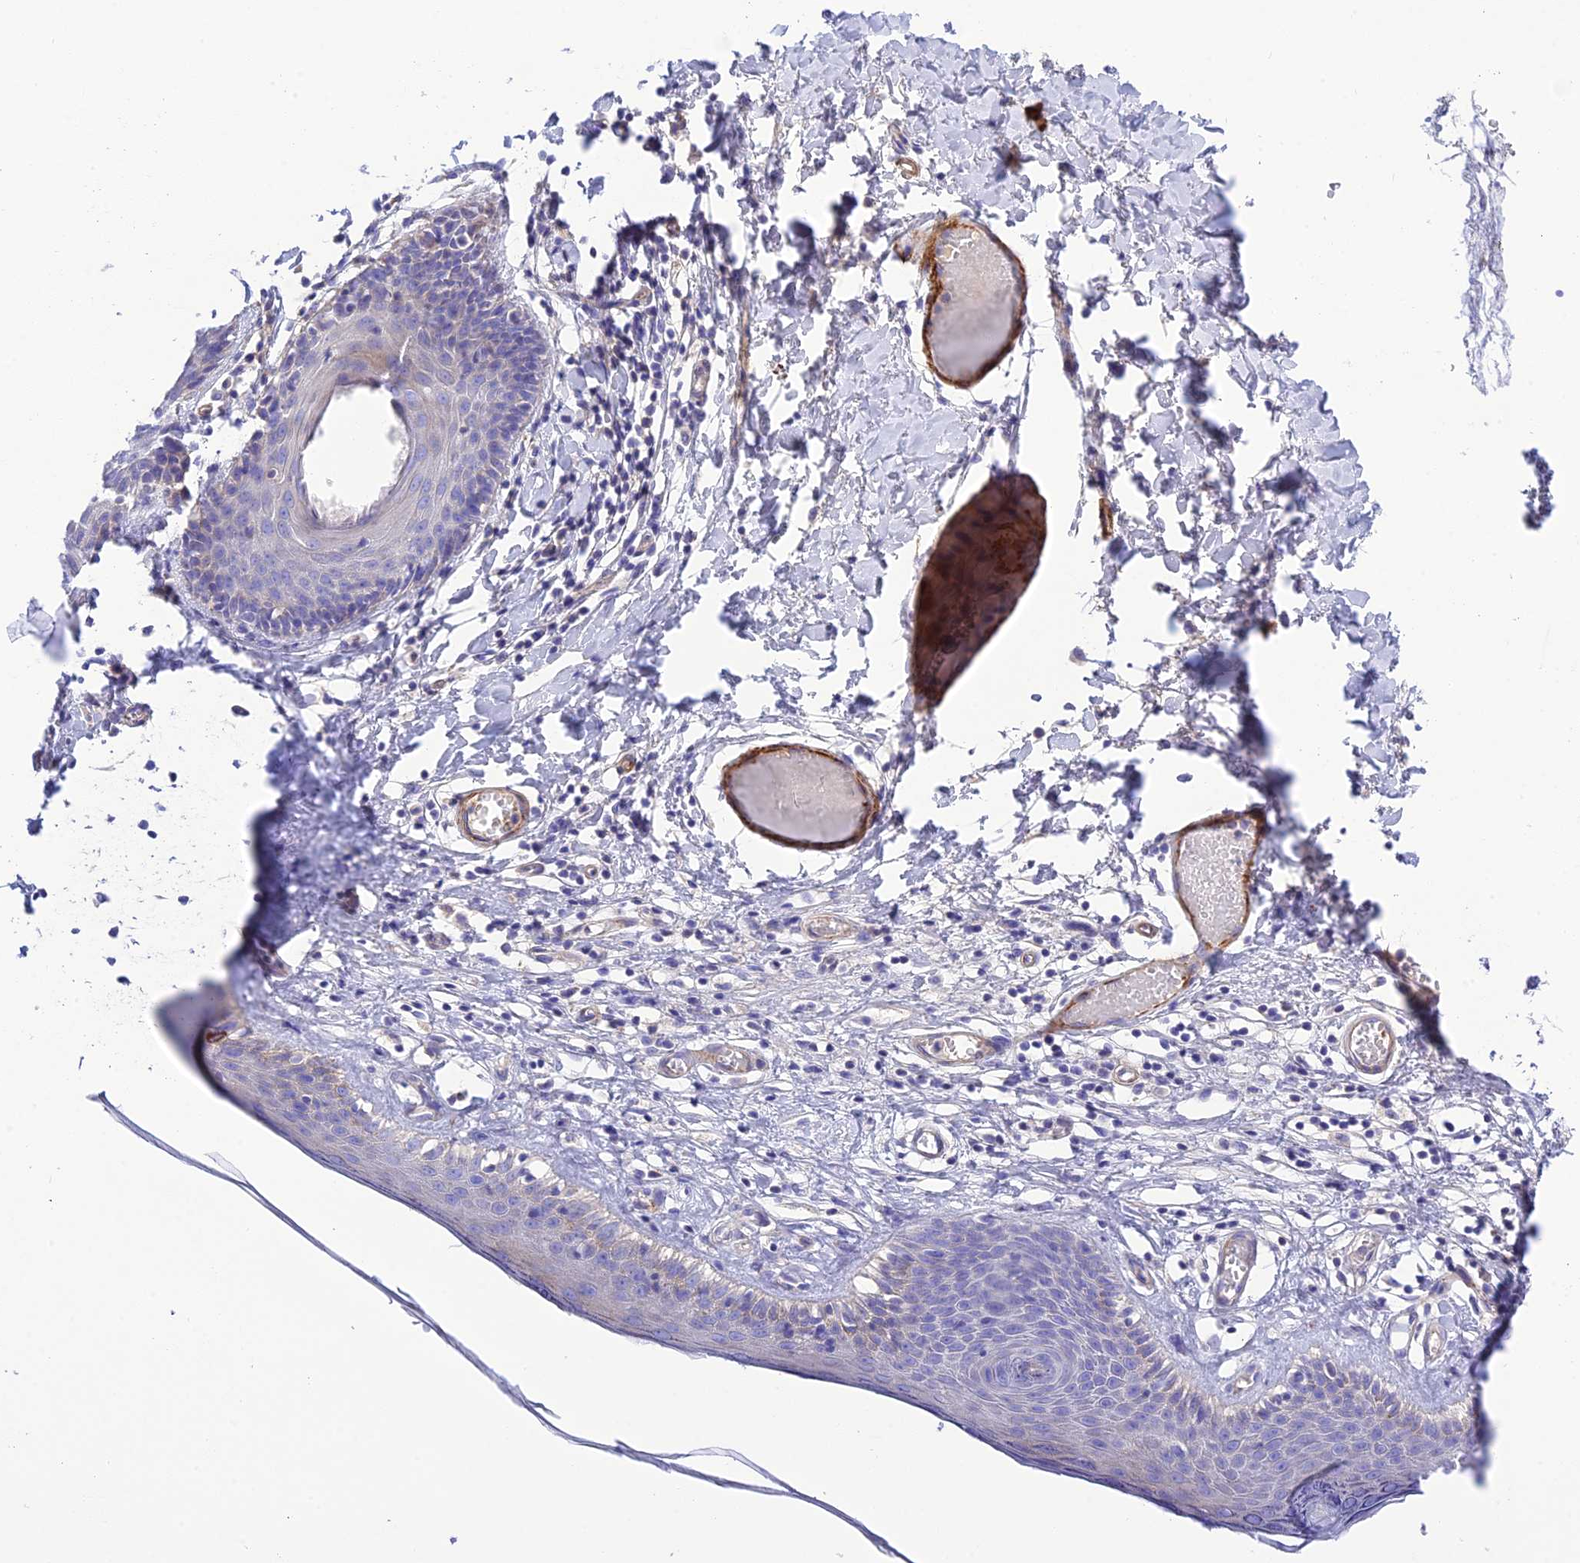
{"staining": {"intensity": "weak", "quantity": "<25%", "location": "cytoplasmic/membranous"}, "tissue": "skin", "cell_type": "Epidermal cells", "image_type": "normal", "snomed": [{"axis": "morphology", "description": "Normal tissue, NOS"}, {"axis": "topography", "description": "Adipose tissue"}, {"axis": "topography", "description": "Vascular tissue"}, {"axis": "topography", "description": "Vulva"}, {"axis": "topography", "description": "Peripheral nerve tissue"}], "caption": "Immunohistochemistry (IHC) histopathology image of benign skin stained for a protein (brown), which shows no expression in epidermal cells.", "gene": "FRA10AC1", "patient": {"sex": "female", "age": 86}}